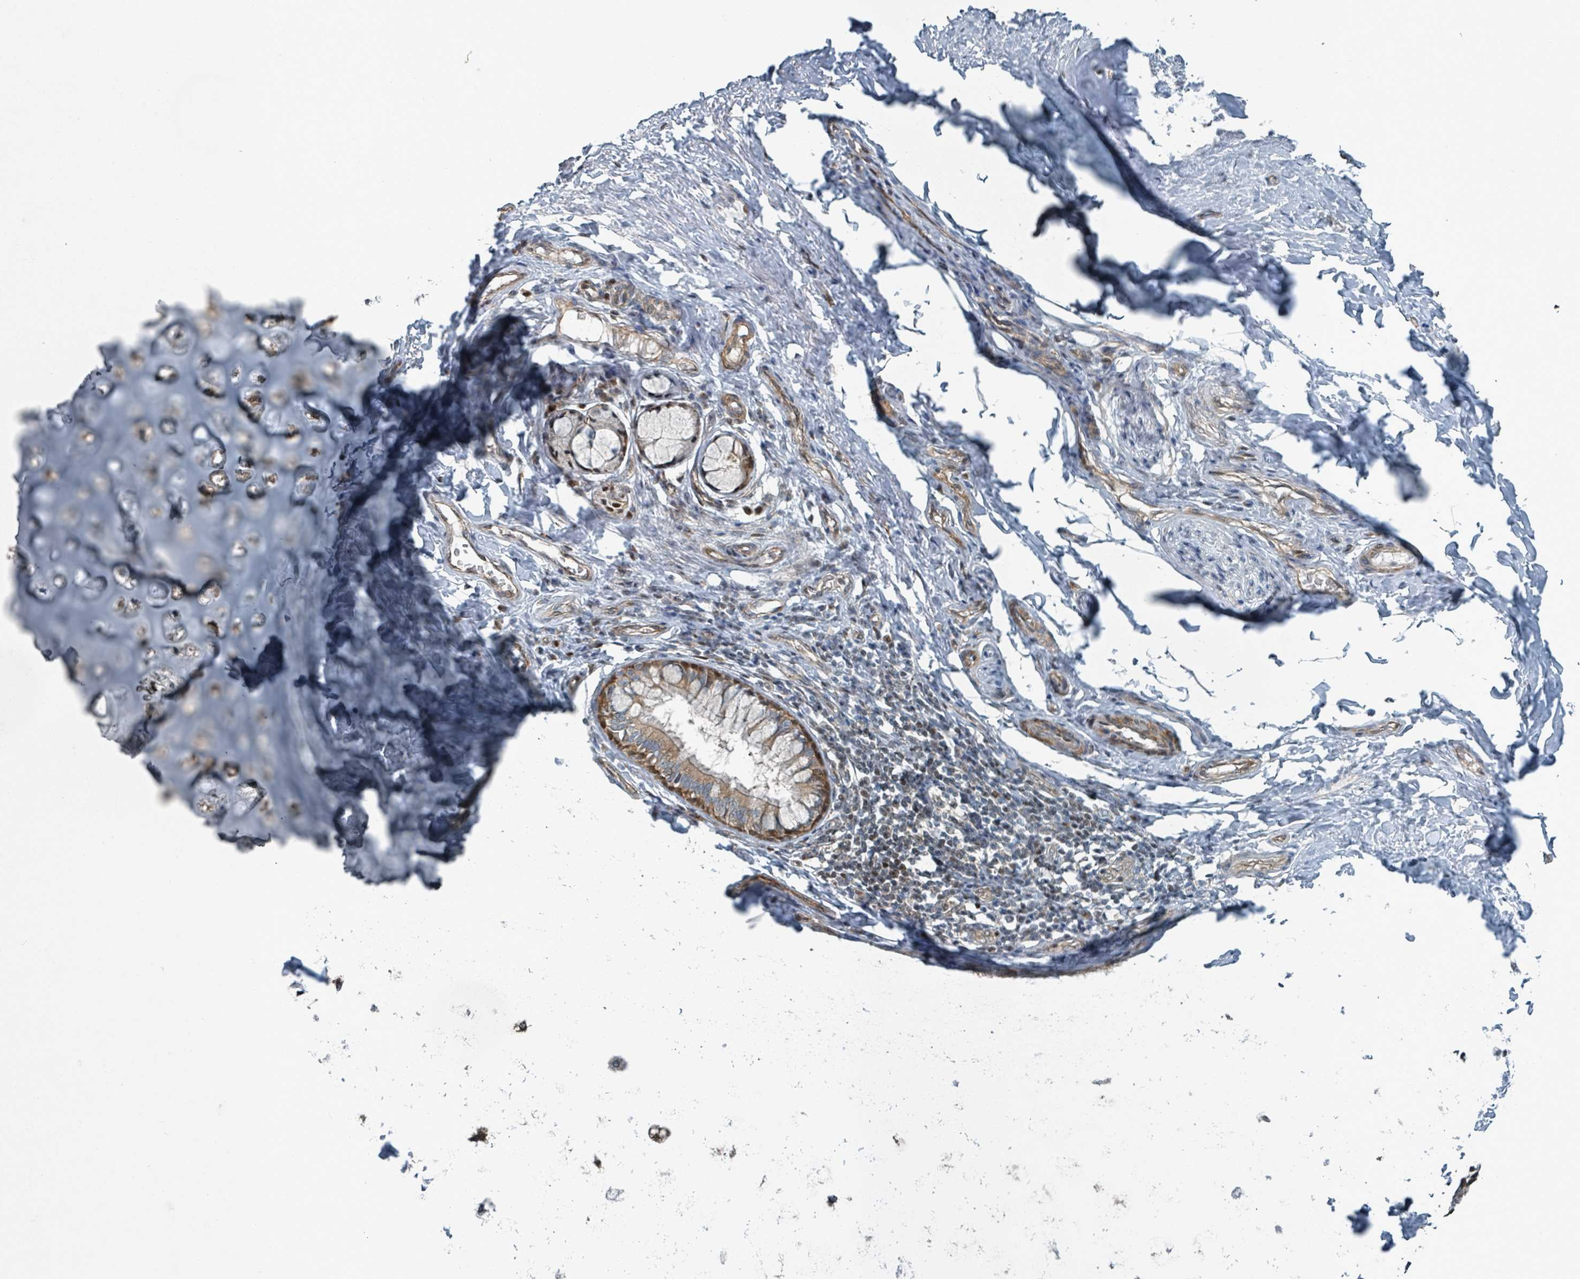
{"staining": {"intensity": "moderate", "quantity": ">75%", "location": "cytoplasmic/membranous"}, "tissue": "bronchus", "cell_type": "Respiratory epithelial cells", "image_type": "normal", "snomed": [{"axis": "morphology", "description": "Normal tissue, NOS"}, {"axis": "topography", "description": "Cartilage tissue"}, {"axis": "topography", "description": "Bronchus"}], "caption": "An immunohistochemistry (IHC) photomicrograph of normal tissue is shown. Protein staining in brown labels moderate cytoplasmic/membranous positivity in bronchus within respiratory epithelial cells. Immunohistochemistry stains the protein in brown and the nuclei are stained blue.", "gene": "RHPN2", "patient": {"sex": "female", "age": 36}}